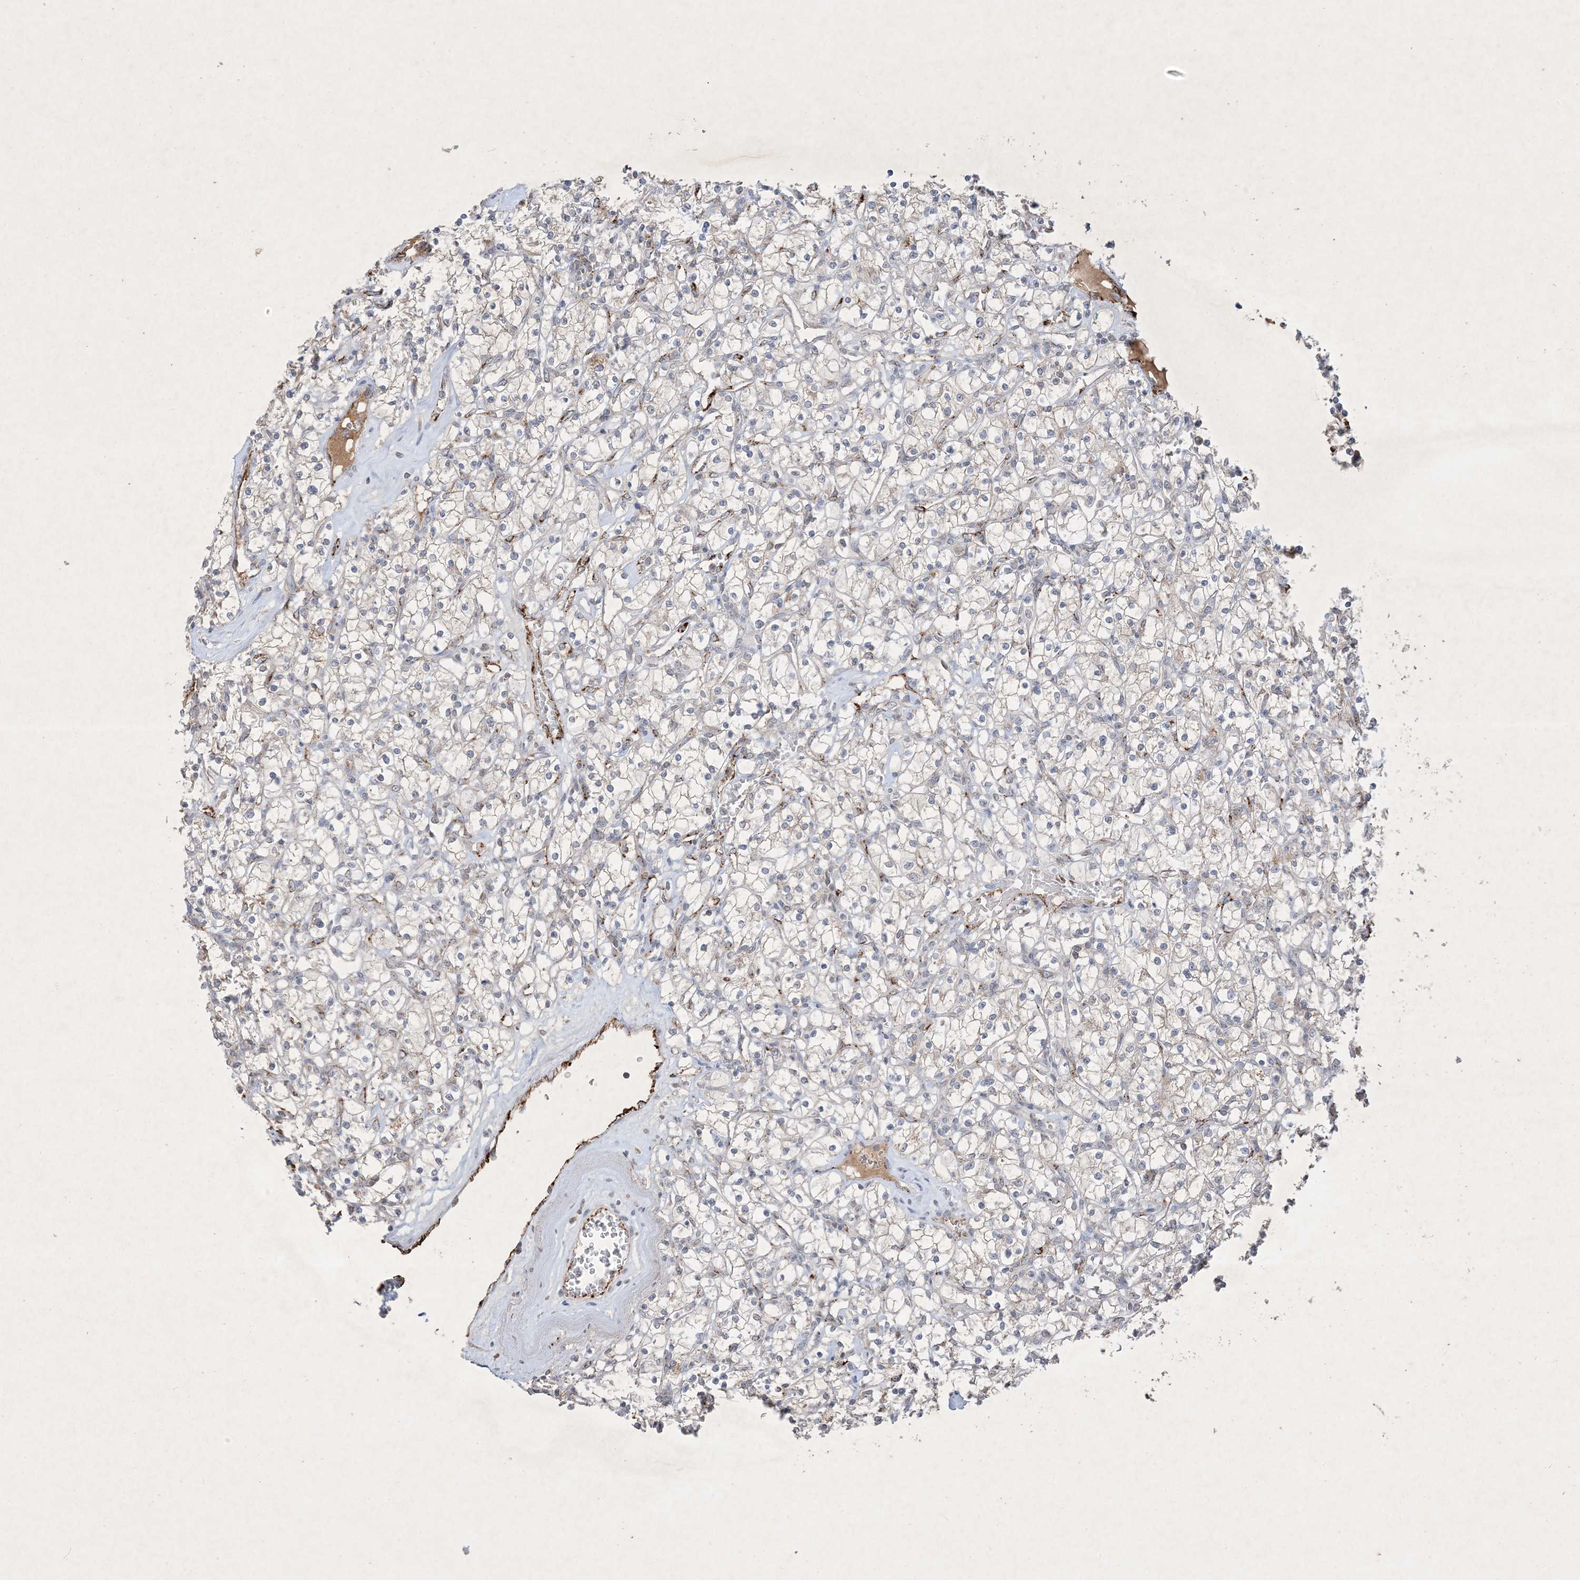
{"staining": {"intensity": "negative", "quantity": "none", "location": "none"}, "tissue": "renal cancer", "cell_type": "Tumor cells", "image_type": "cancer", "snomed": [{"axis": "morphology", "description": "Adenocarcinoma, NOS"}, {"axis": "topography", "description": "Kidney"}], "caption": "Human renal adenocarcinoma stained for a protein using immunohistochemistry (IHC) shows no expression in tumor cells.", "gene": "PRSS36", "patient": {"sex": "female", "age": 59}}